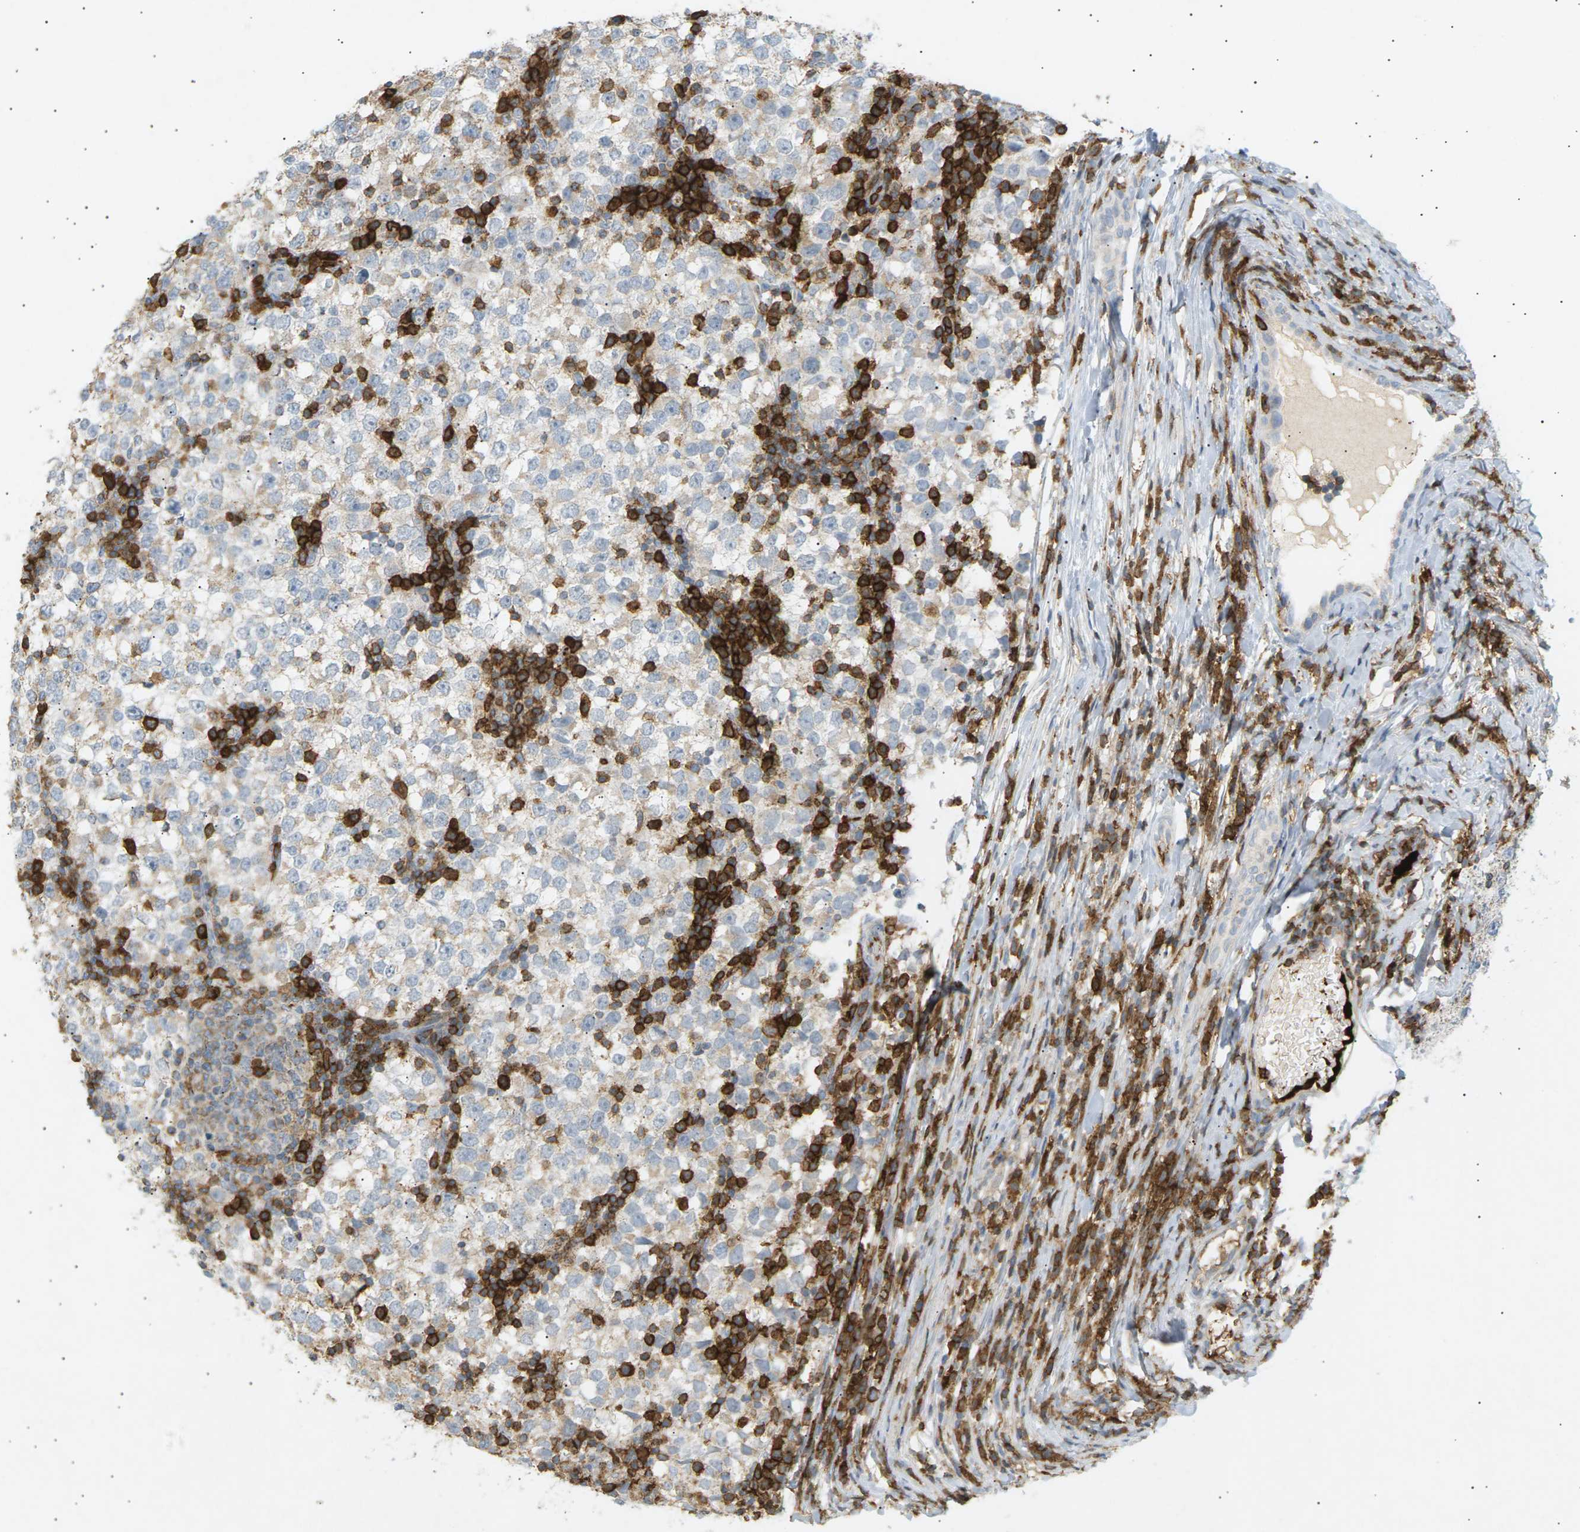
{"staining": {"intensity": "negative", "quantity": "none", "location": "none"}, "tissue": "testis cancer", "cell_type": "Tumor cells", "image_type": "cancer", "snomed": [{"axis": "morphology", "description": "Seminoma, NOS"}, {"axis": "topography", "description": "Testis"}], "caption": "This micrograph is of testis cancer (seminoma) stained with immunohistochemistry (IHC) to label a protein in brown with the nuclei are counter-stained blue. There is no positivity in tumor cells.", "gene": "LIME1", "patient": {"sex": "male", "age": 65}}